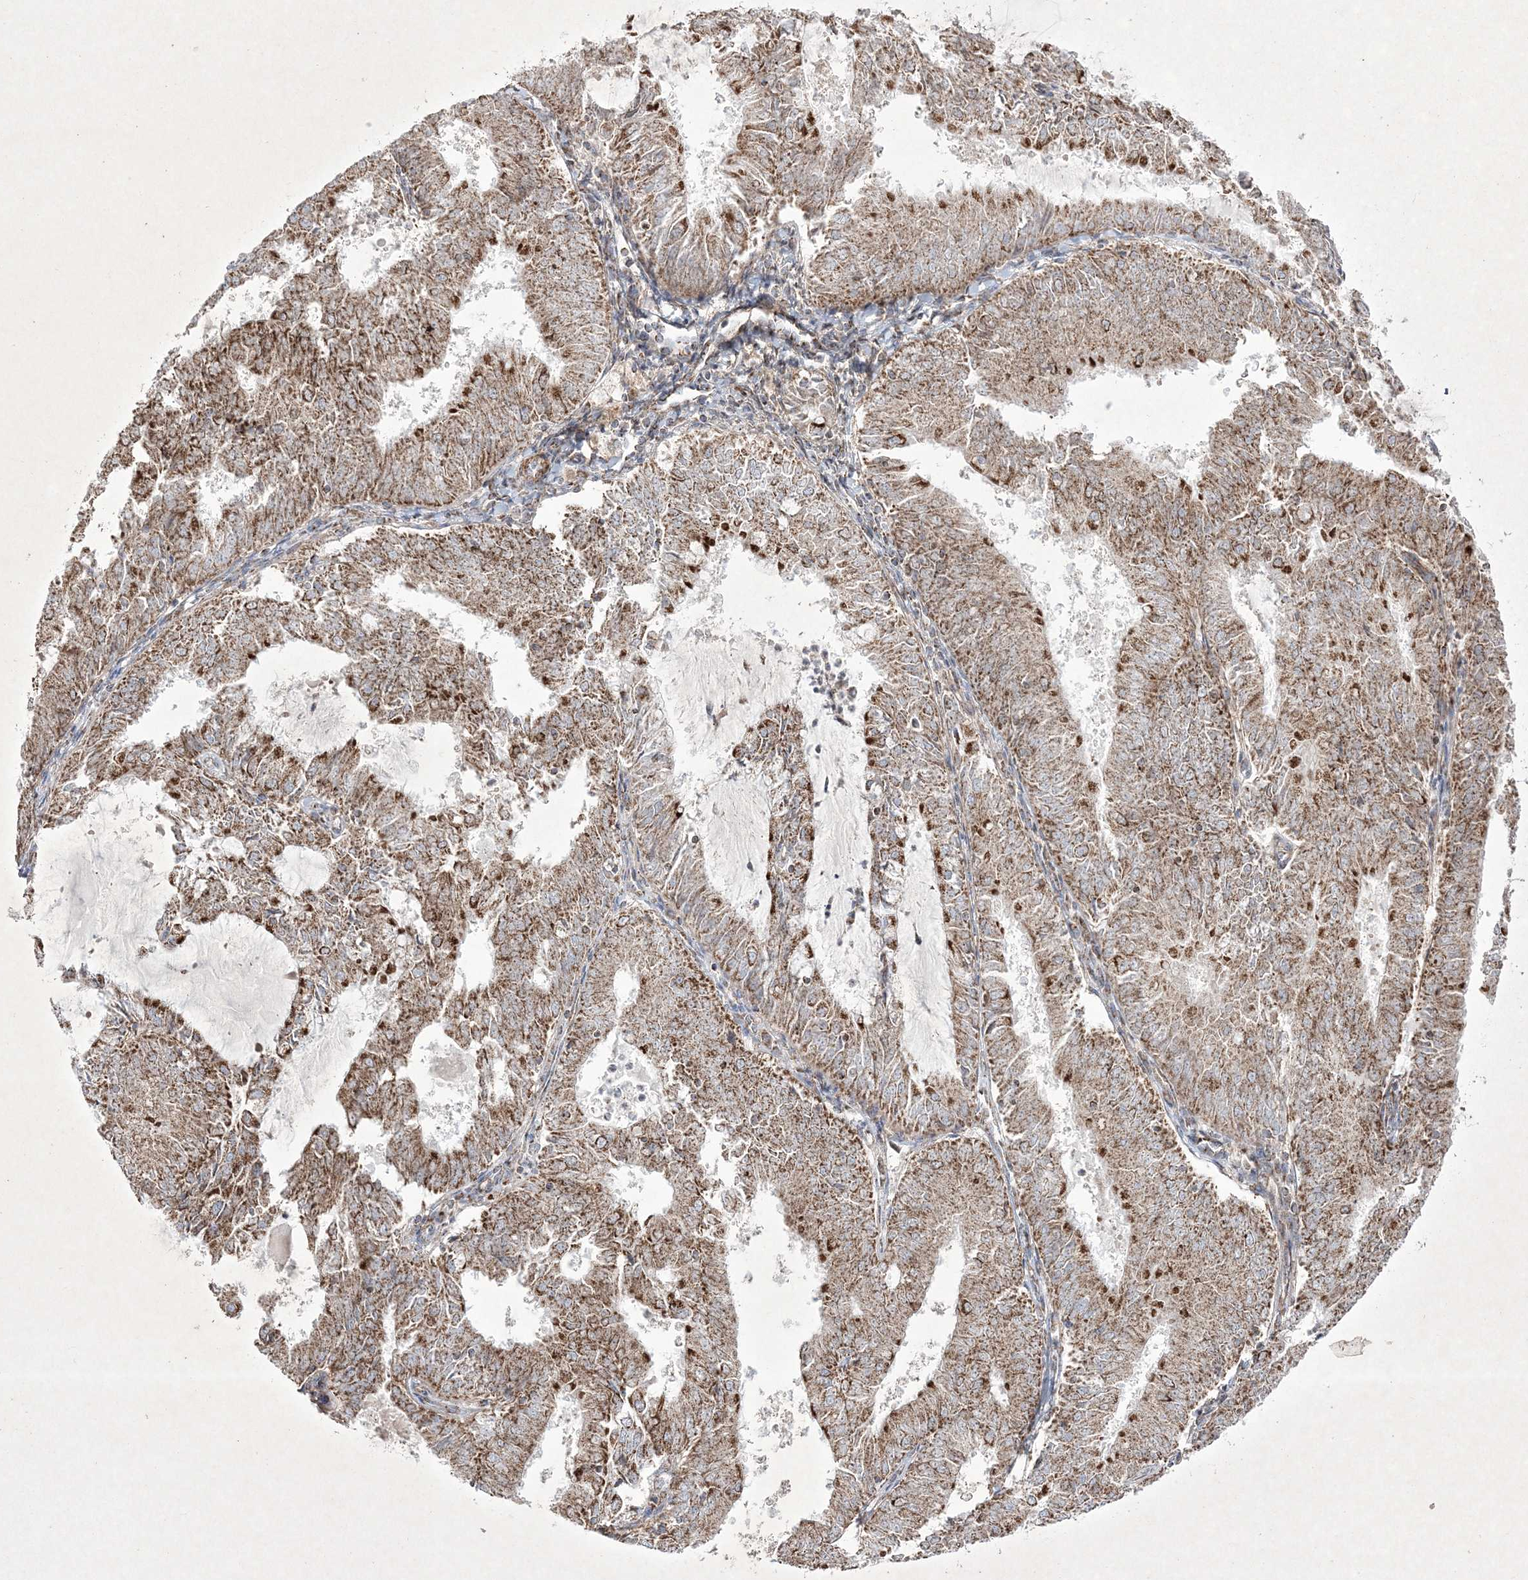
{"staining": {"intensity": "moderate", "quantity": ">75%", "location": "cytoplasmic/membranous"}, "tissue": "endometrial cancer", "cell_type": "Tumor cells", "image_type": "cancer", "snomed": [{"axis": "morphology", "description": "Adenocarcinoma, NOS"}, {"axis": "topography", "description": "Endometrium"}], "caption": "High-magnification brightfield microscopy of endometrial adenocarcinoma stained with DAB (brown) and counterstained with hematoxylin (blue). tumor cells exhibit moderate cytoplasmic/membranous staining is appreciated in about>75% of cells. (Stains: DAB in brown, nuclei in blue, Microscopy: brightfield microscopy at high magnification).", "gene": "RICTOR", "patient": {"sex": "female", "age": 57}}